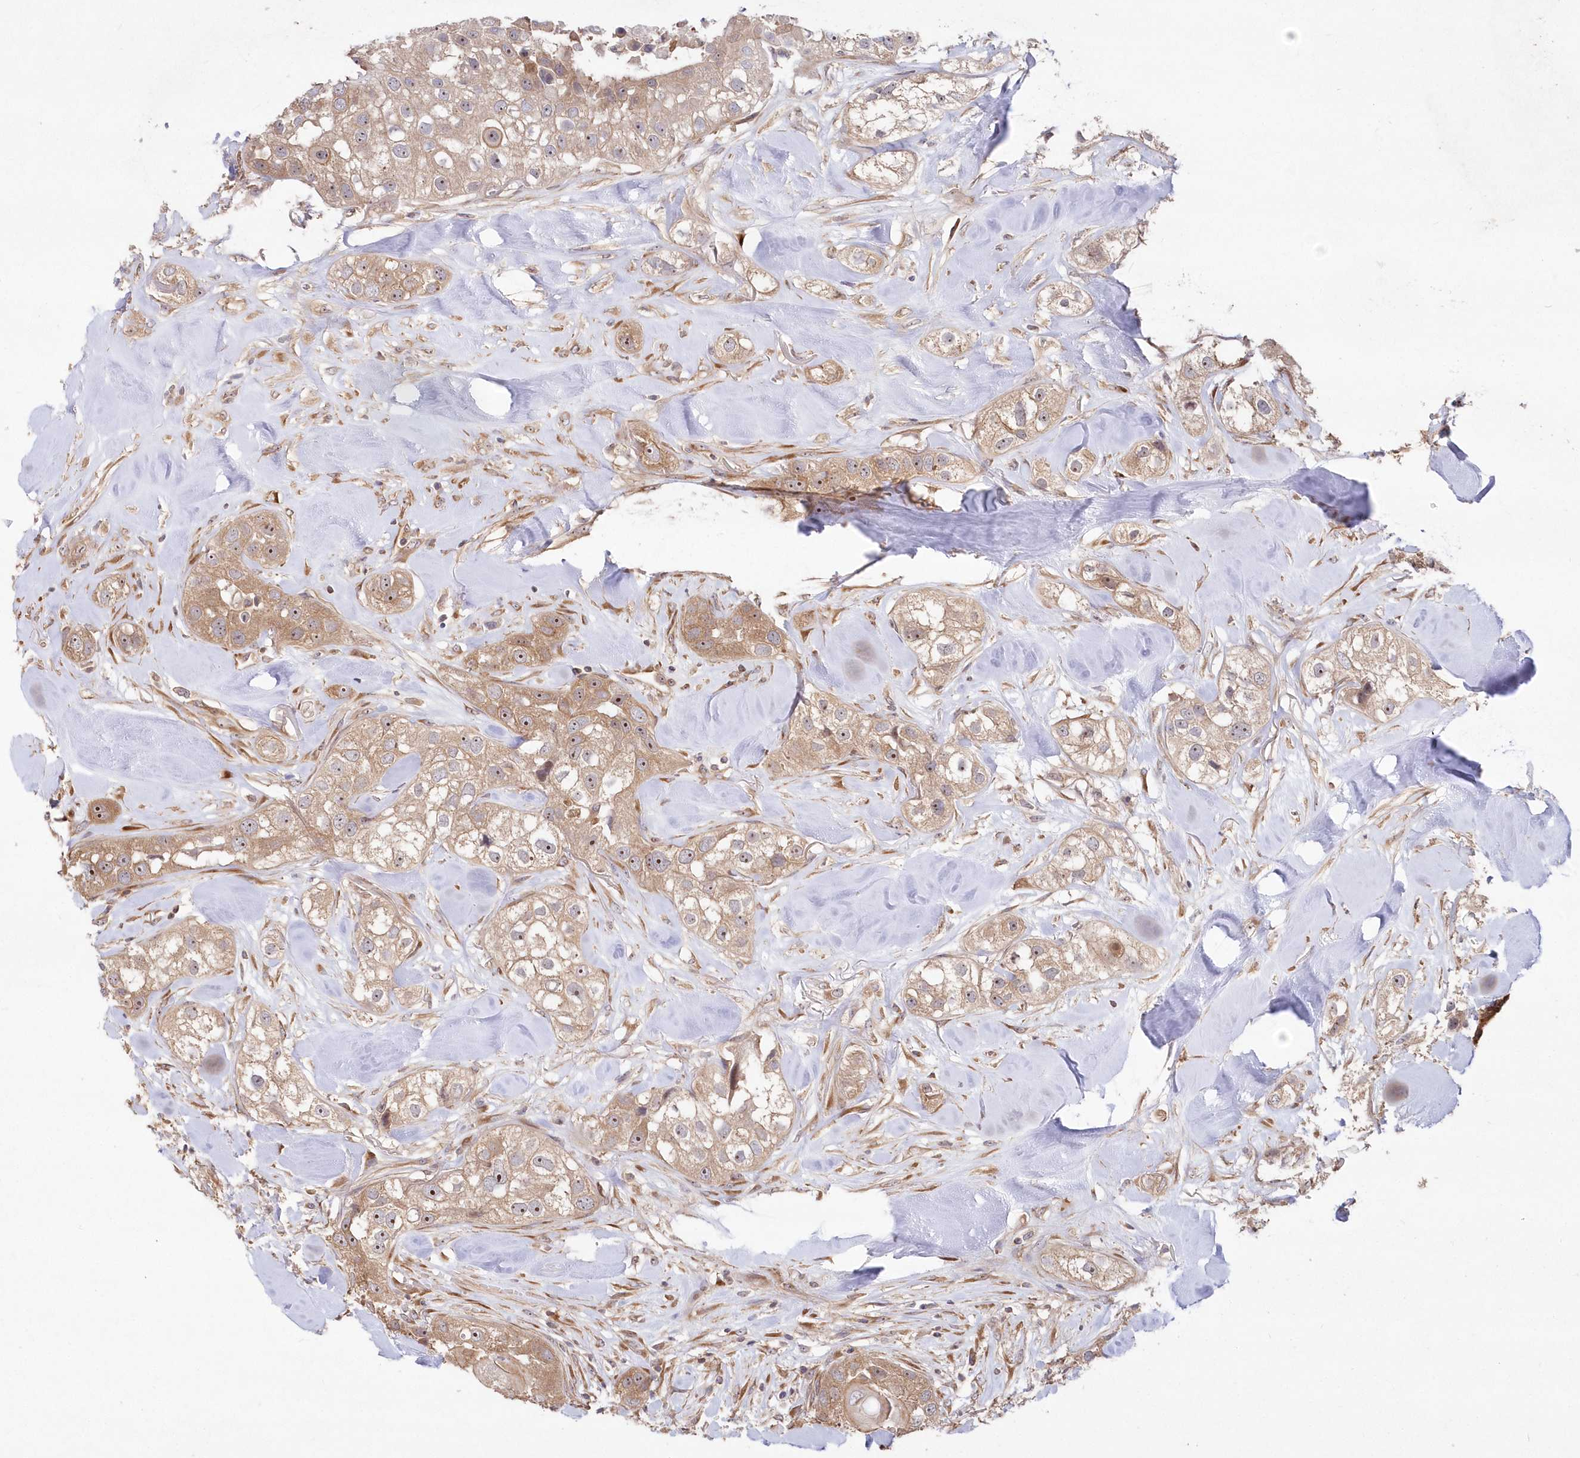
{"staining": {"intensity": "moderate", "quantity": ">75%", "location": "cytoplasmic/membranous,nuclear"}, "tissue": "head and neck cancer", "cell_type": "Tumor cells", "image_type": "cancer", "snomed": [{"axis": "morphology", "description": "Normal tissue, NOS"}, {"axis": "morphology", "description": "Squamous cell carcinoma, NOS"}, {"axis": "topography", "description": "Skeletal muscle"}, {"axis": "topography", "description": "Head-Neck"}], "caption": "Immunohistochemical staining of human head and neck squamous cell carcinoma exhibits moderate cytoplasmic/membranous and nuclear protein expression in about >75% of tumor cells.", "gene": "TBCA", "patient": {"sex": "male", "age": 51}}